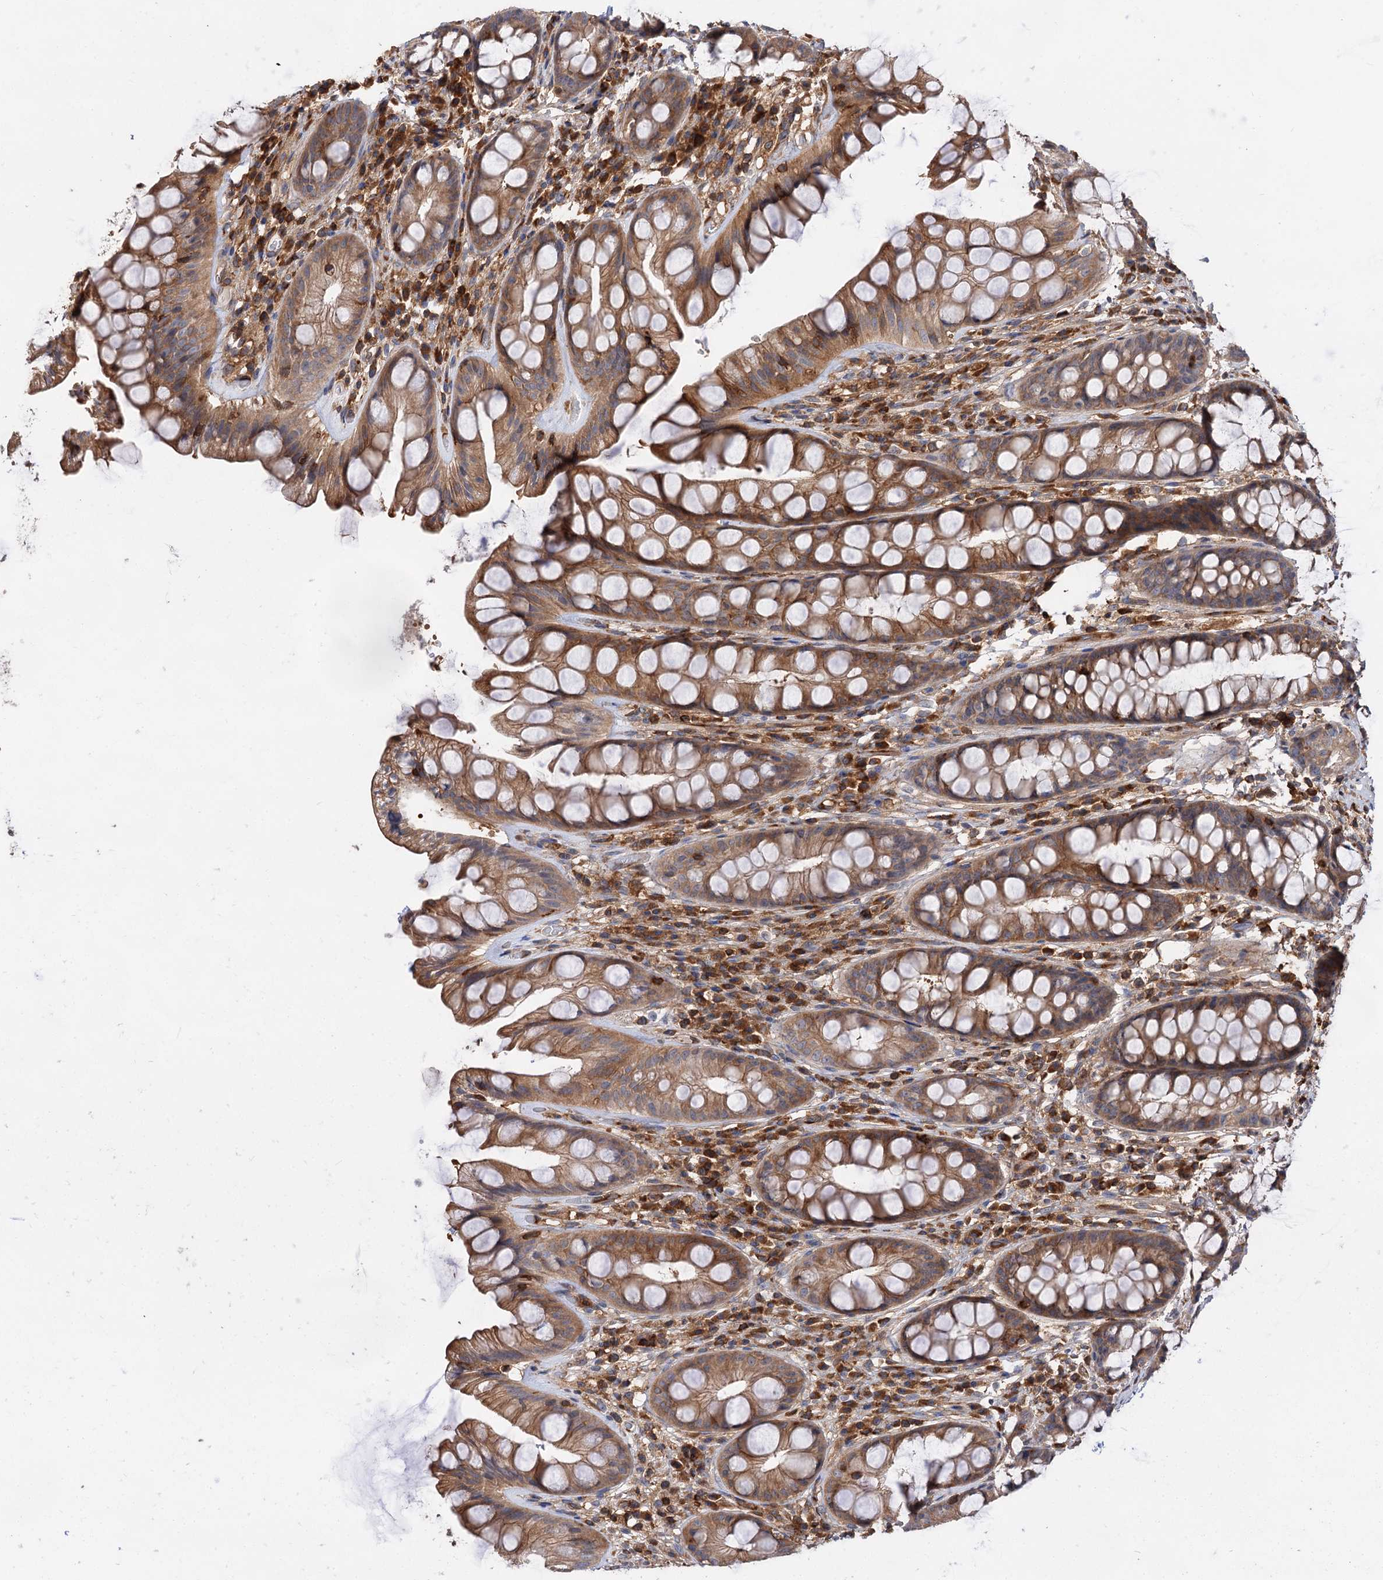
{"staining": {"intensity": "moderate", "quantity": ">75%", "location": "cytoplasmic/membranous"}, "tissue": "rectum", "cell_type": "Glandular cells", "image_type": "normal", "snomed": [{"axis": "morphology", "description": "Normal tissue, NOS"}, {"axis": "topography", "description": "Rectum"}], "caption": "Moderate cytoplasmic/membranous expression for a protein is present in about >75% of glandular cells of unremarkable rectum using IHC.", "gene": "PACS1", "patient": {"sex": "male", "age": 74}}